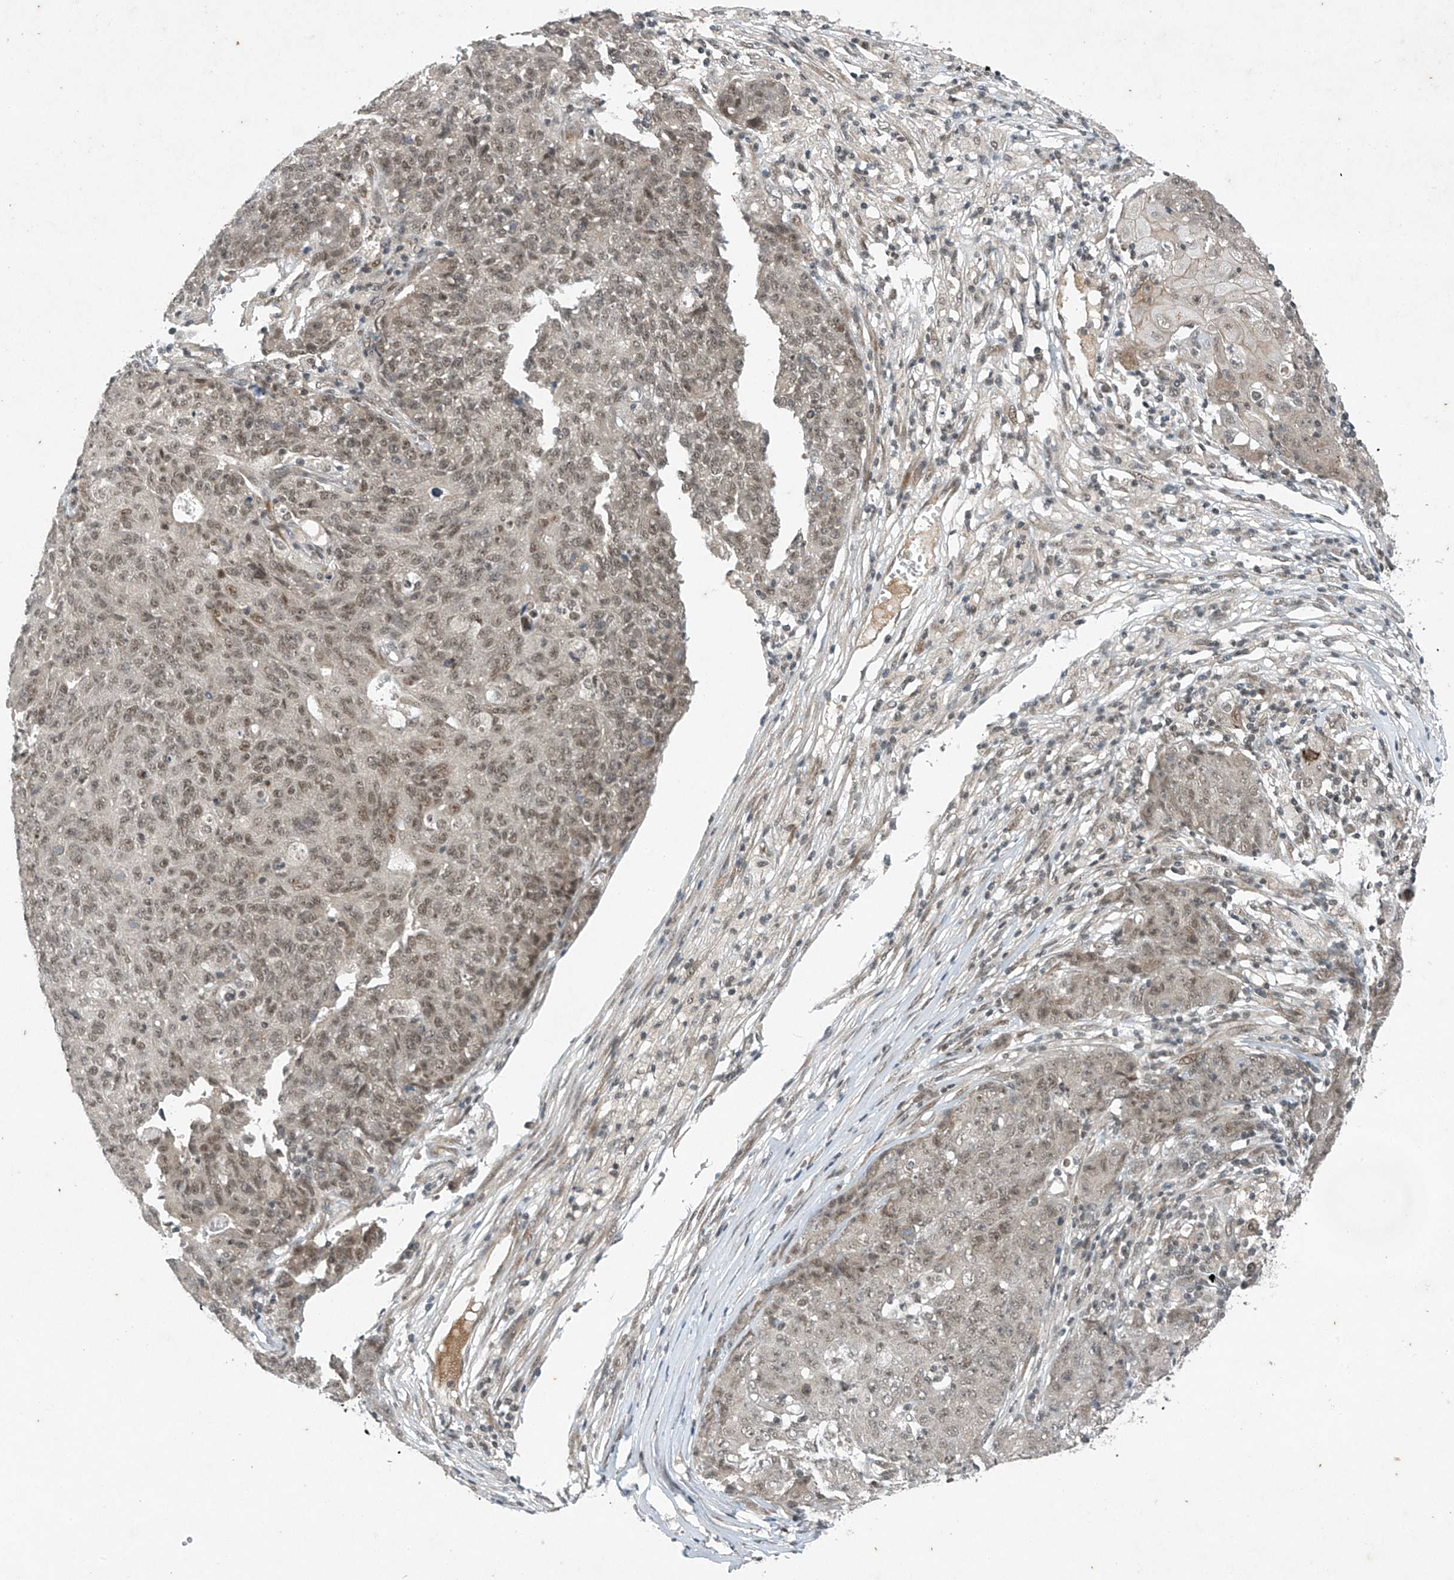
{"staining": {"intensity": "weak", "quantity": "25%-75%", "location": "nuclear"}, "tissue": "ovarian cancer", "cell_type": "Tumor cells", "image_type": "cancer", "snomed": [{"axis": "morphology", "description": "Carcinoma, endometroid"}, {"axis": "topography", "description": "Ovary"}], "caption": "The histopathology image exhibits staining of ovarian cancer (endometroid carcinoma), revealing weak nuclear protein positivity (brown color) within tumor cells.", "gene": "TAF8", "patient": {"sex": "female", "age": 42}}